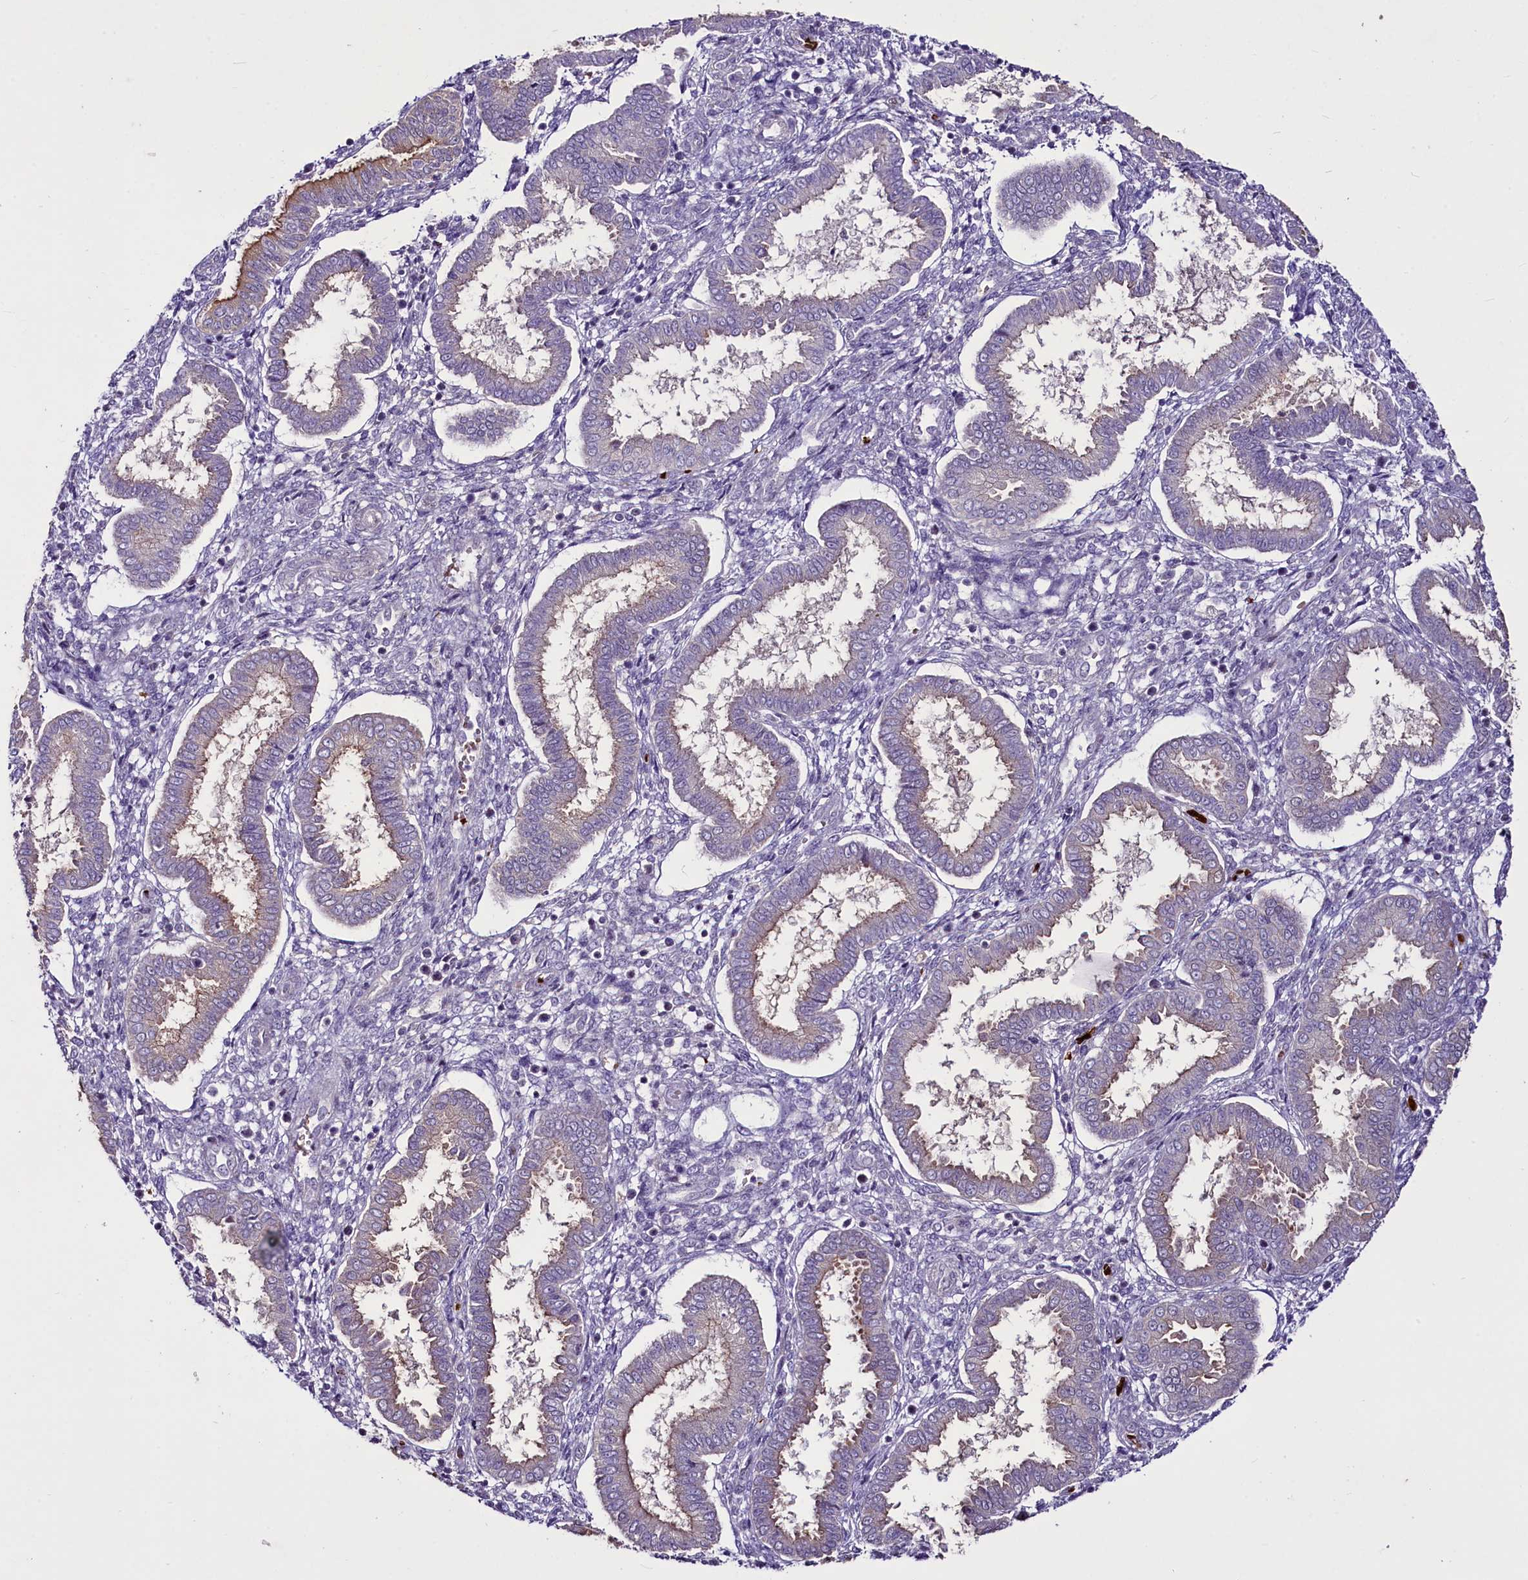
{"staining": {"intensity": "negative", "quantity": "none", "location": "none"}, "tissue": "endometrium", "cell_type": "Cells in endometrial stroma", "image_type": "normal", "snomed": [{"axis": "morphology", "description": "Normal tissue, NOS"}, {"axis": "topography", "description": "Endometrium"}], "caption": "DAB immunohistochemical staining of benign human endometrium exhibits no significant positivity in cells in endometrial stroma.", "gene": "SUSD3", "patient": {"sex": "female", "age": 24}}